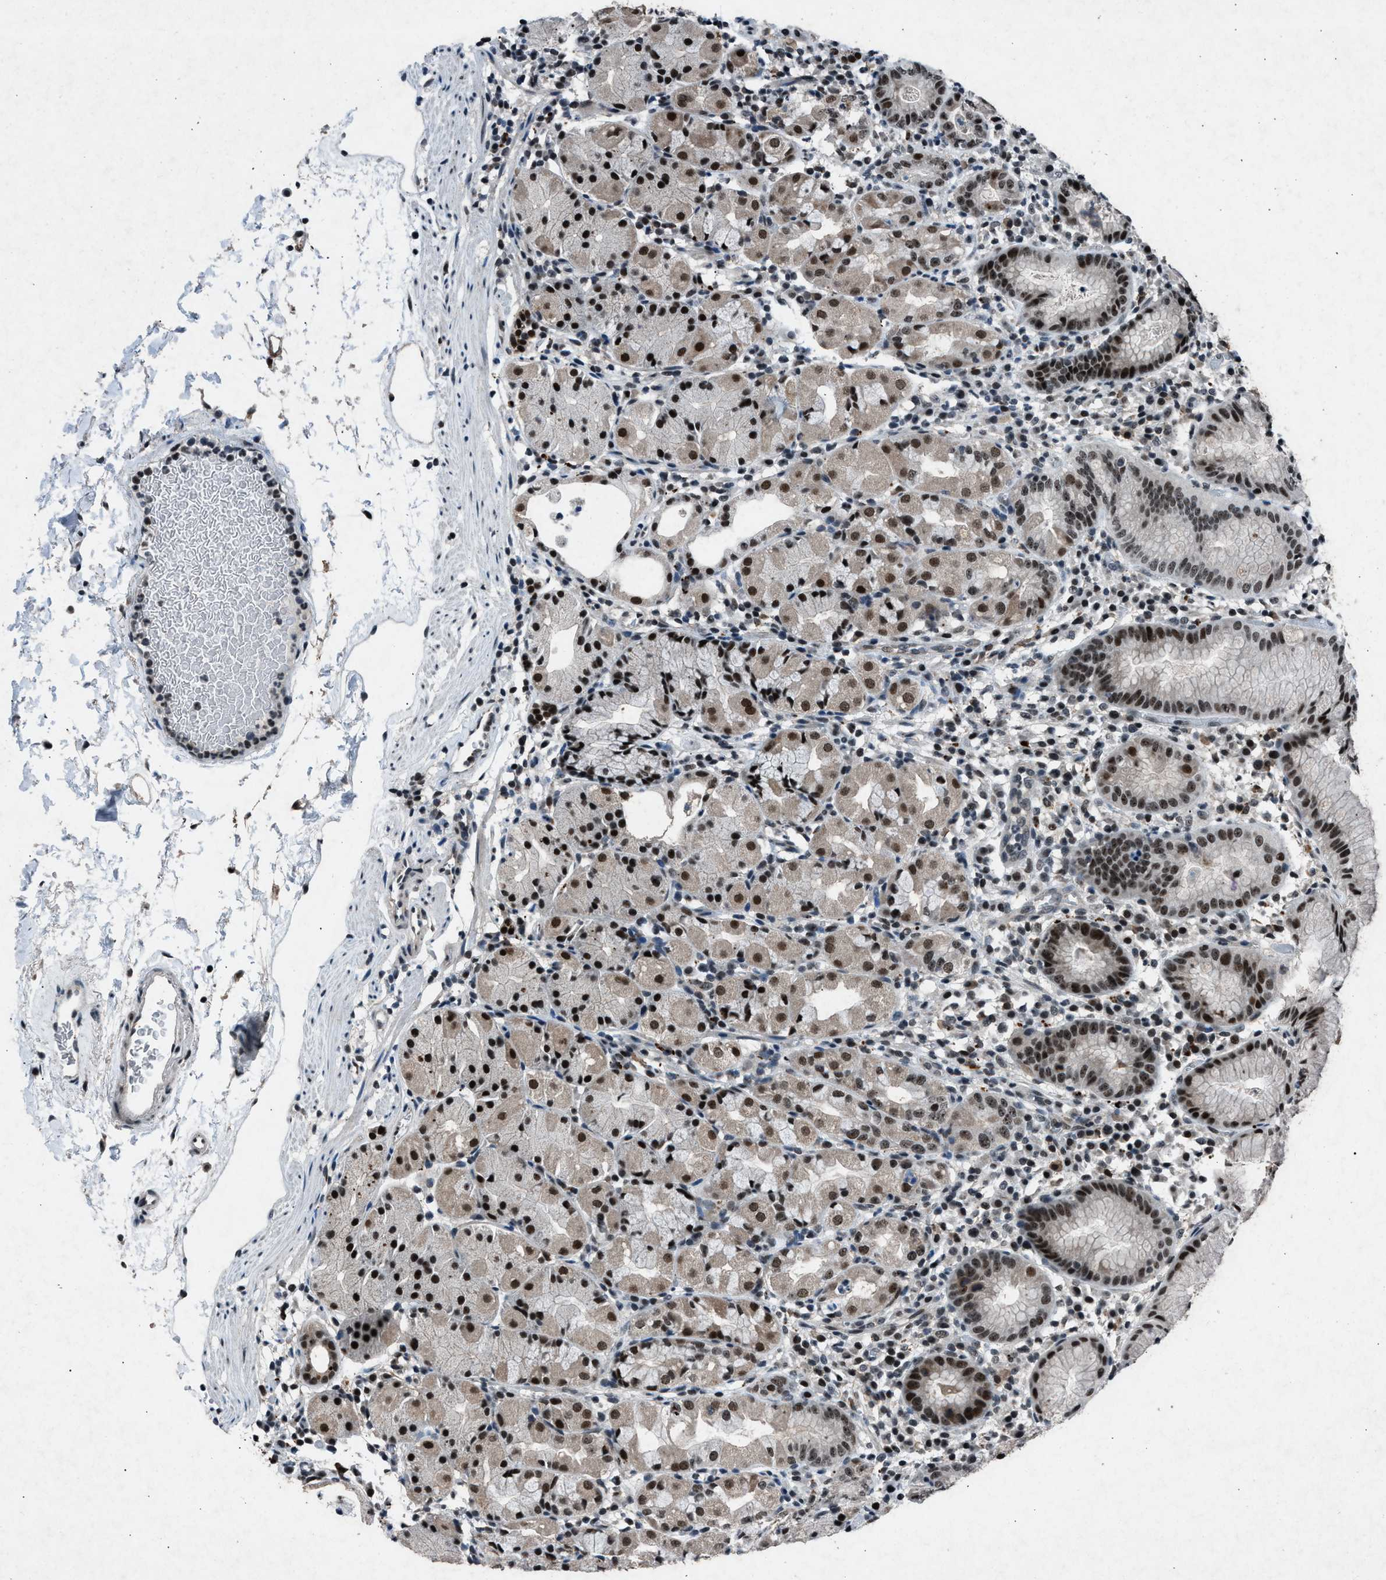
{"staining": {"intensity": "moderate", "quantity": ">75%", "location": "cytoplasmic/membranous,nuclear"}, "tissue": "stomach", "cell_type": "Glandular cells", "image_type": "normal", "snomed": [{"axis": "morphology", "description": "Normal tissue, NOS"}, {"axis": "topography", "description": "Stomach"}, {"axis": "topography", "description": "Stomach, lower"}], "caption": "Brown immunohistochemical staining in unremarkable human stomach reveals moderate cytoplasmic/membranous,nuclear expression in about >75% of glandular cells. (DAB (3,3'-diaminobenzidine) IHC, brown staining for protein, blue staining for nuclei).", "gene": "ADCY1", "patient": {"sex": "female", "age": 75}}